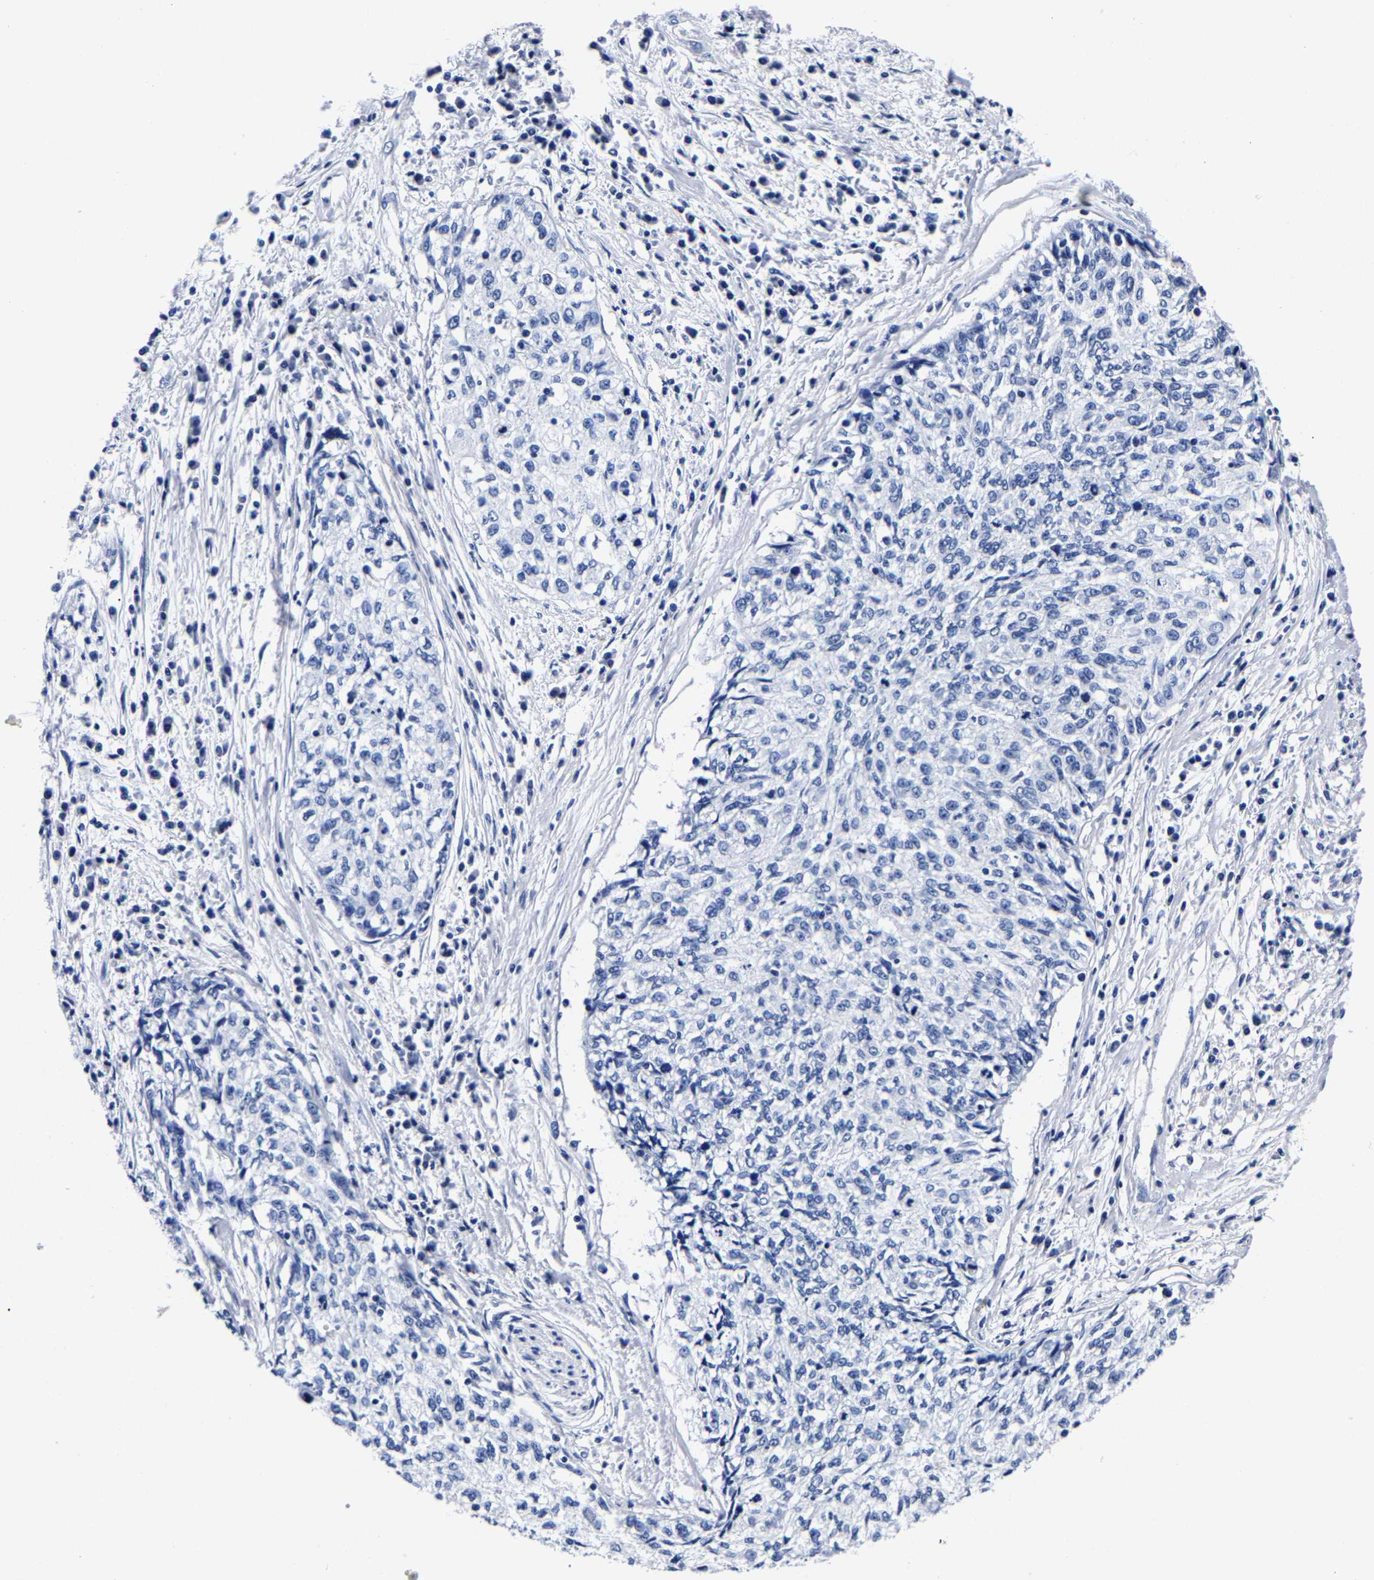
{"staining": {"intensity": "negative", "quantity": "none", "location": "none"}, "tissue": "cervical cancer", "cell_type": "Tumor cells", "image_type": "cancer", "snomed": [{"axis": "morphology", "description": "Squamous cell carcinoma, NOS"}, {"axis": "topography", "description": "Cervix"}], "caption": "Tumor cells are negative for protein expression in human cervical cancer. (DAB IHC visualized using brightfield microscopy, high magnification).", "gene": "CPA2", "patient": {"sex": "female", "age": 57}}